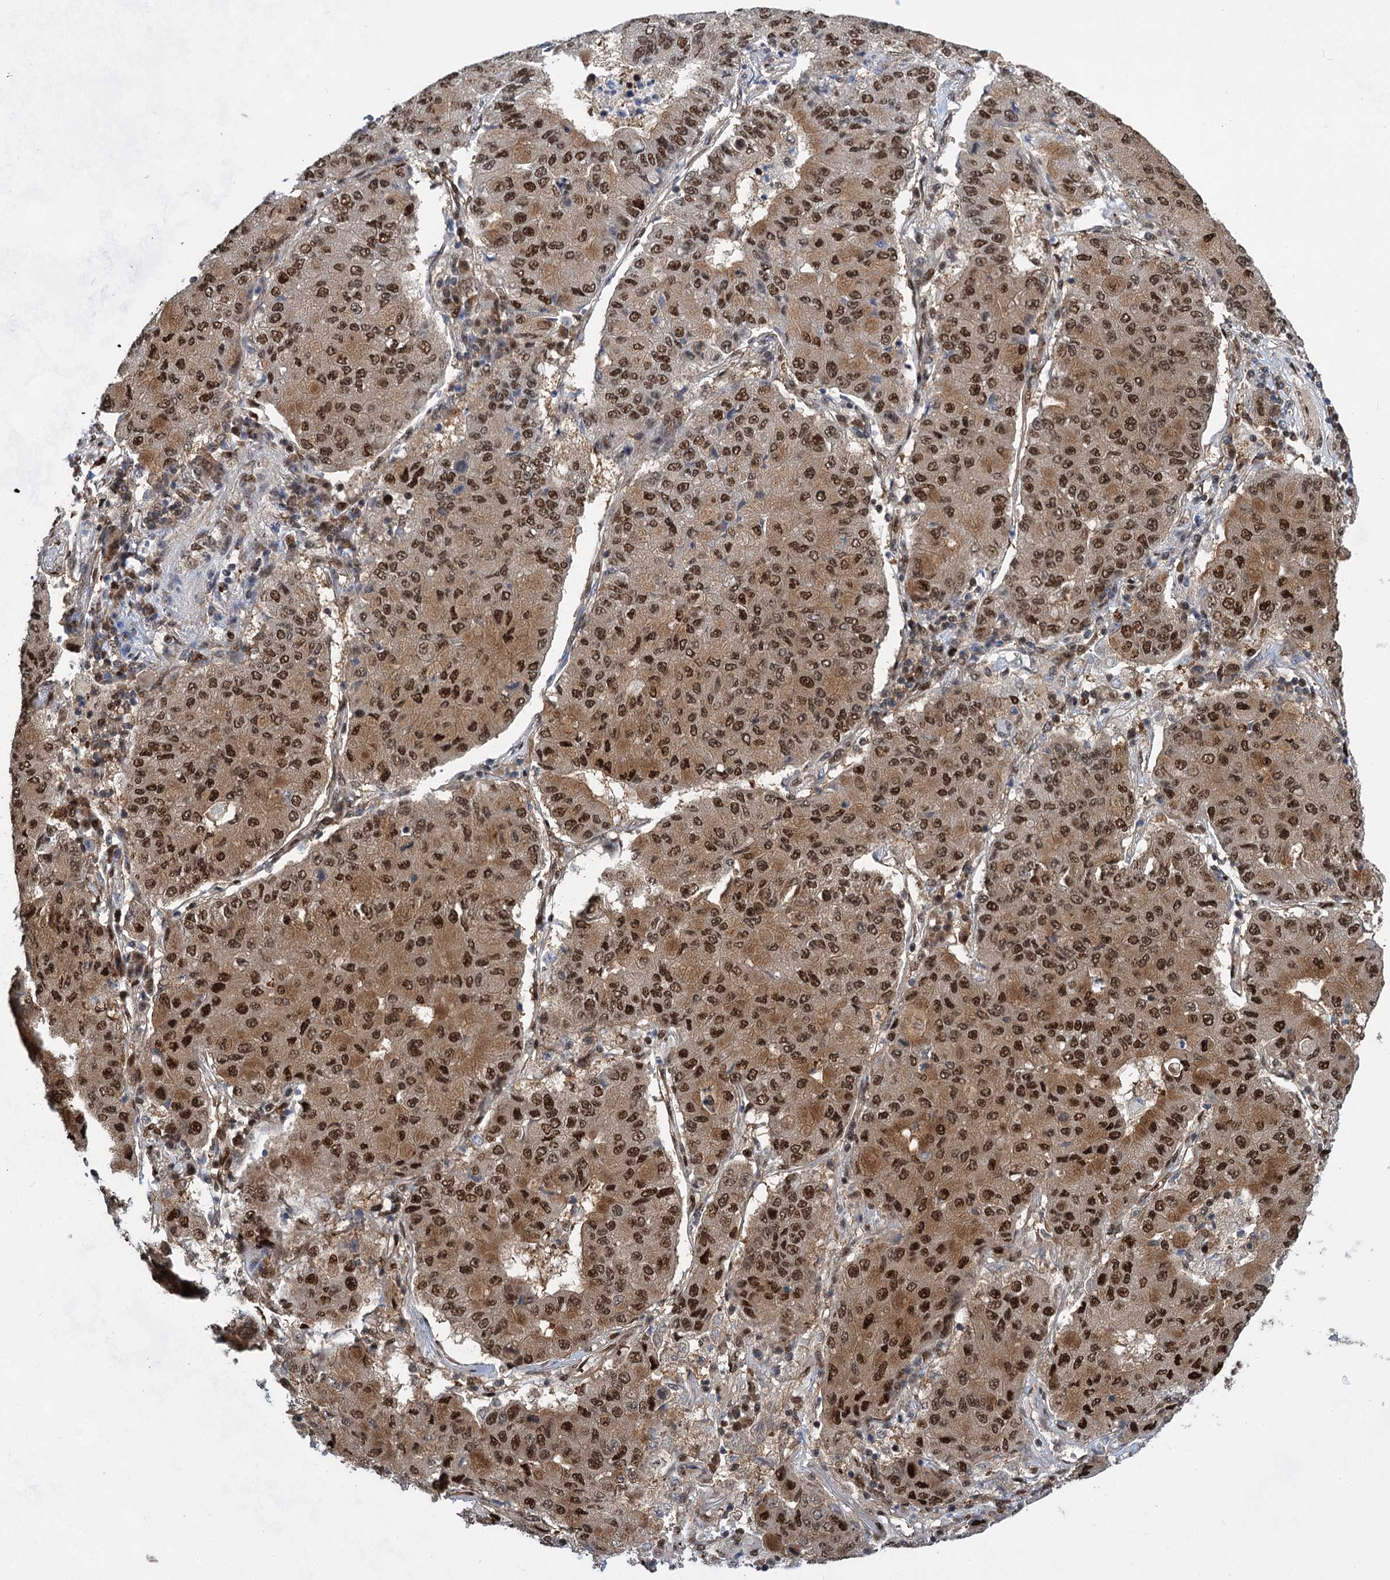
{"staining": {"intensity": "strong", "quantity": ">75%", "location": "nuclear"}, "tissue": "lung cancer", "cell_type": "Tumor cells", "image_type": "cancer", "snomed": [{"axis": "morphology", "description": "Squamous cell carcinoma, NOS"}, {"axis": "topography", "description": "Lung"}], "caption": "Human lung cancer stained with a protein marker demonstrates strong staining in tumor cells.", "gene": "GPBP1", "patient": {"sex": "male", "age": 74}}